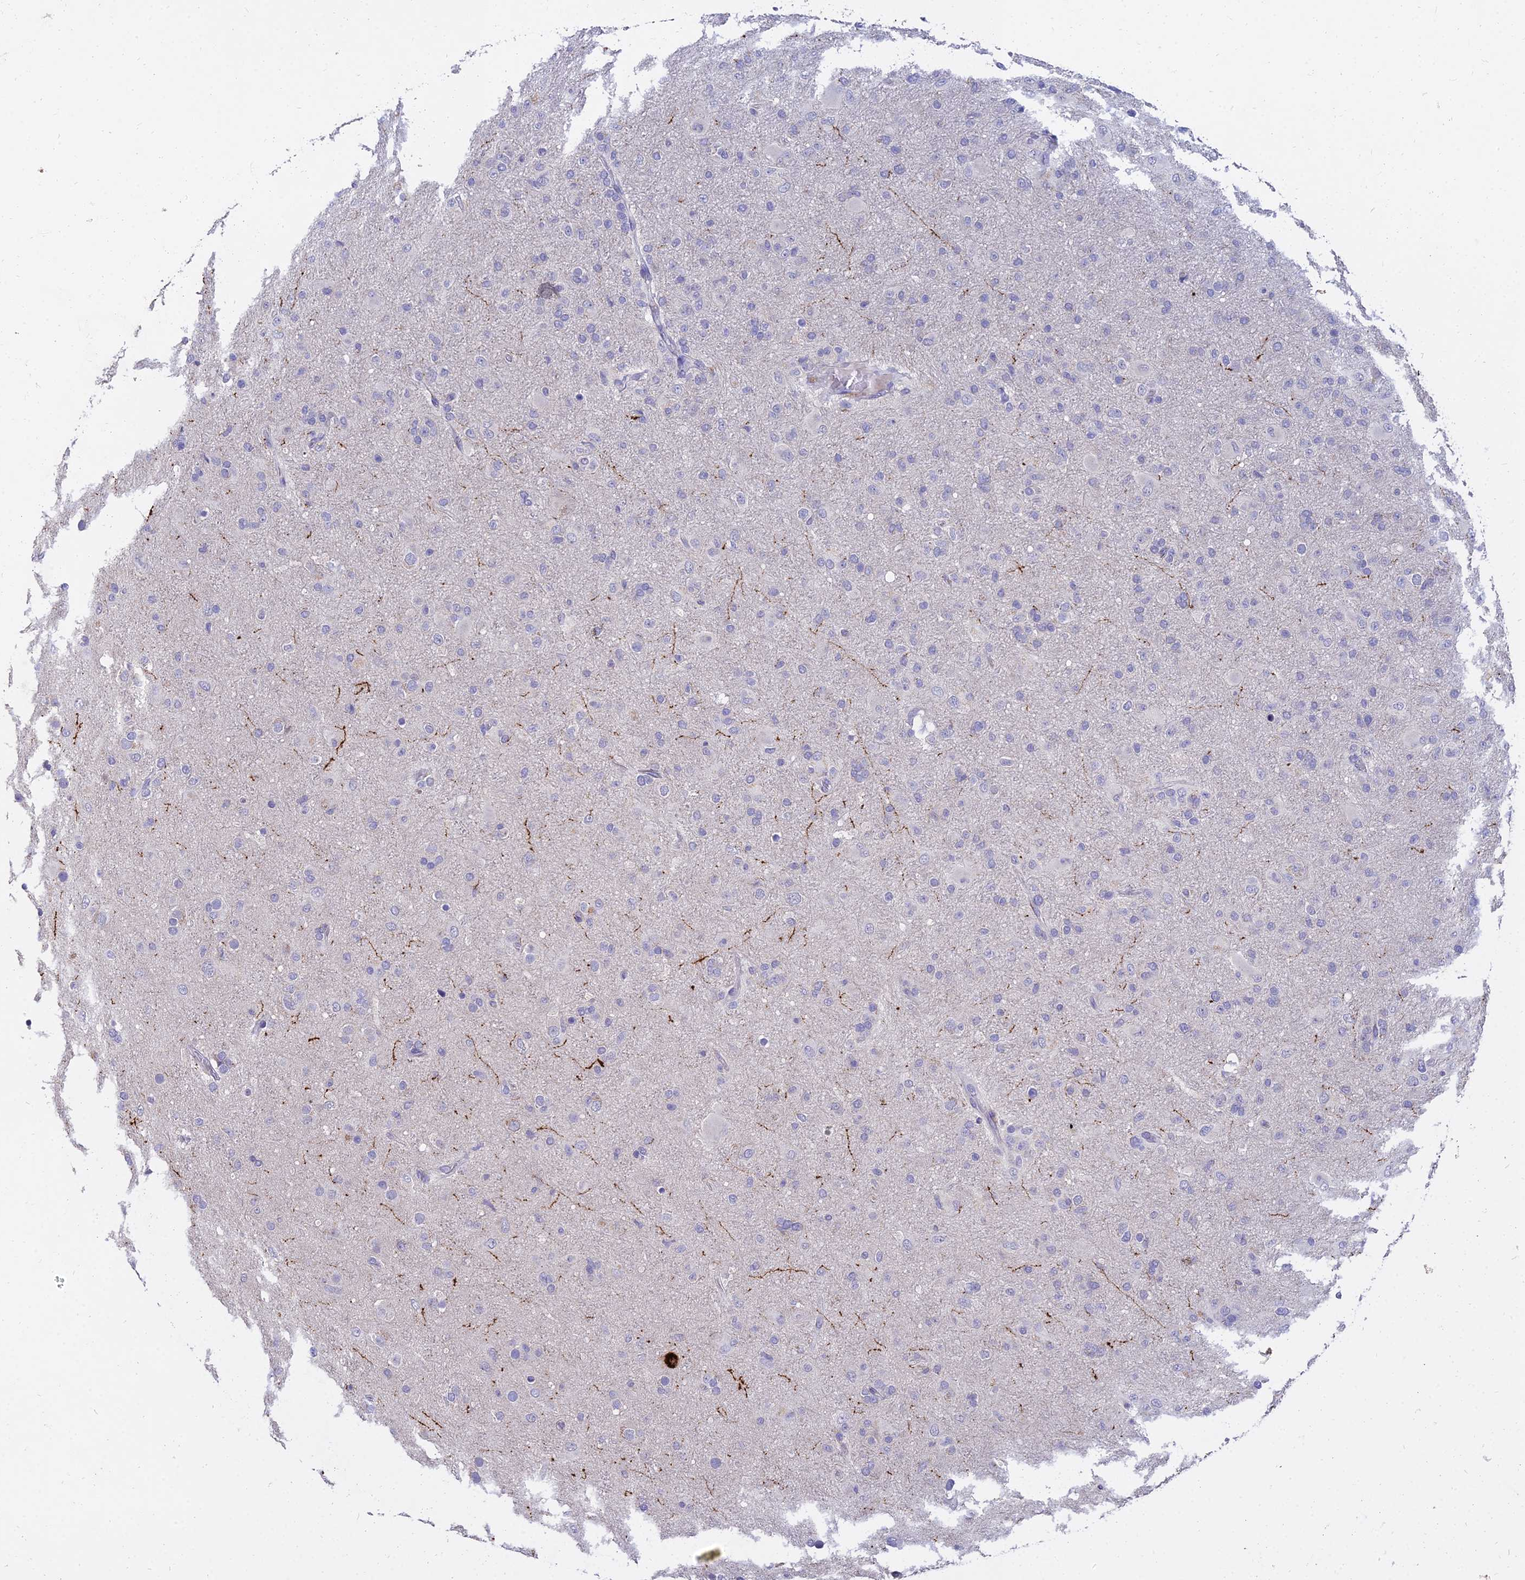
{"staining": {"intensity": "negative", "quantity": "none", "location": "none"}, "tissue": "glioma", "cell_type": "Tumor cells", "image_type": "cancer", "snomed": [{"axis": "morphology", "description": "Glioma, malignant, Low grade"}, {"axis": "topography", "description": "Brain"}], "caption": "This is a histopathology image of immunohistochemistry (IHC) staining of malignant low-grade glioma, which shows no staining in tumor cells.", "gene": "NPY", "patient": {"sex": "male", "age": 65}}